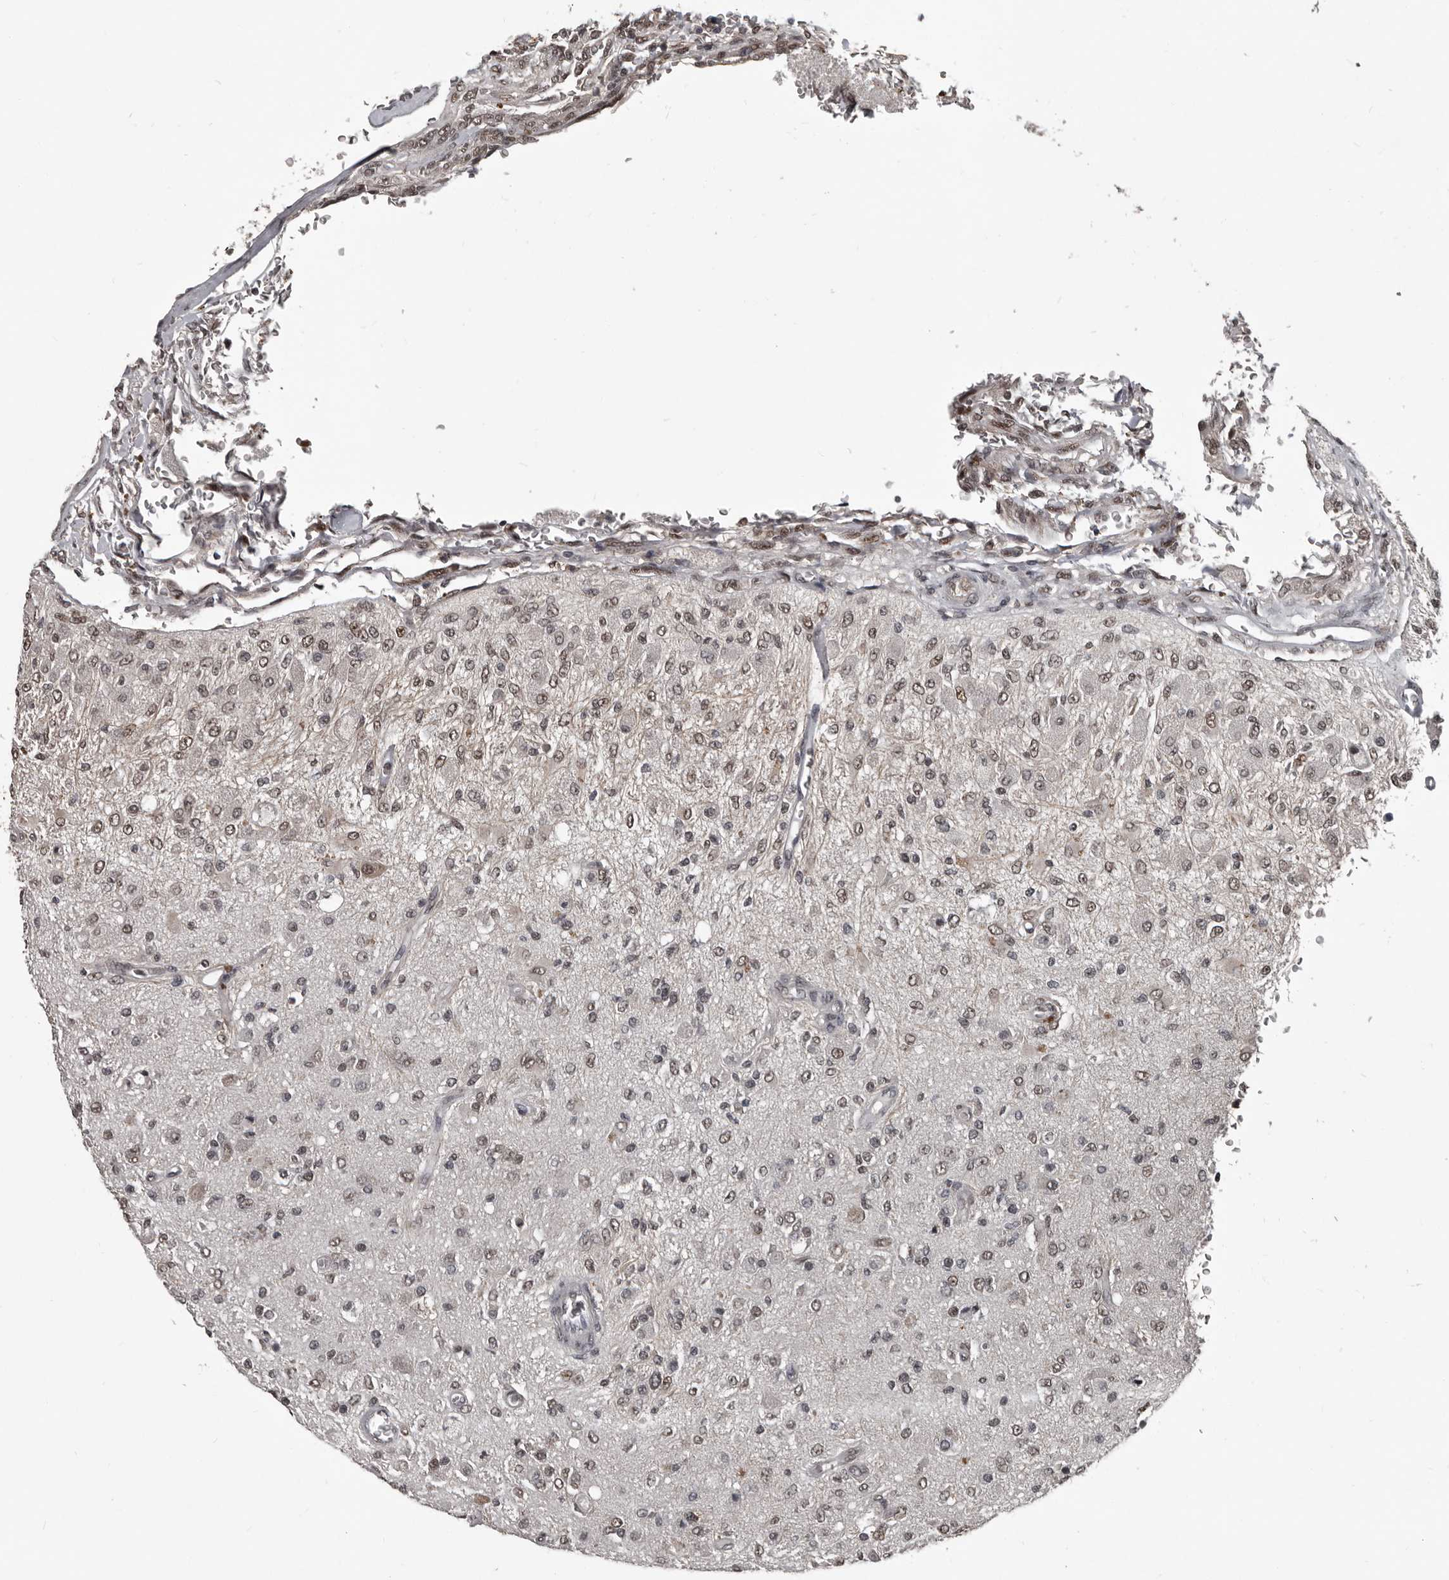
{"staining": {"intensity": "weak", "quantity": "<25%", "location": "nuclear"}, "tissue": "glioma", "cell_type": "Tumor cells", "image_type": "cancer", "snomed": [{"axis": "morphology", "description": "Normal tissue, NOS"}, {"axis": "morphology", "description": "Glioma, malignant, High grade"}, {"axis": "topography", "description": "Cerebral cortex"}], "caption": "DAB immunohistochemical staining of human malignant glioma (high-grade) displays no significant positivity in tumor cells.", "gene": "CHD1L", "patient": {"sex": "male", "age": 77}}